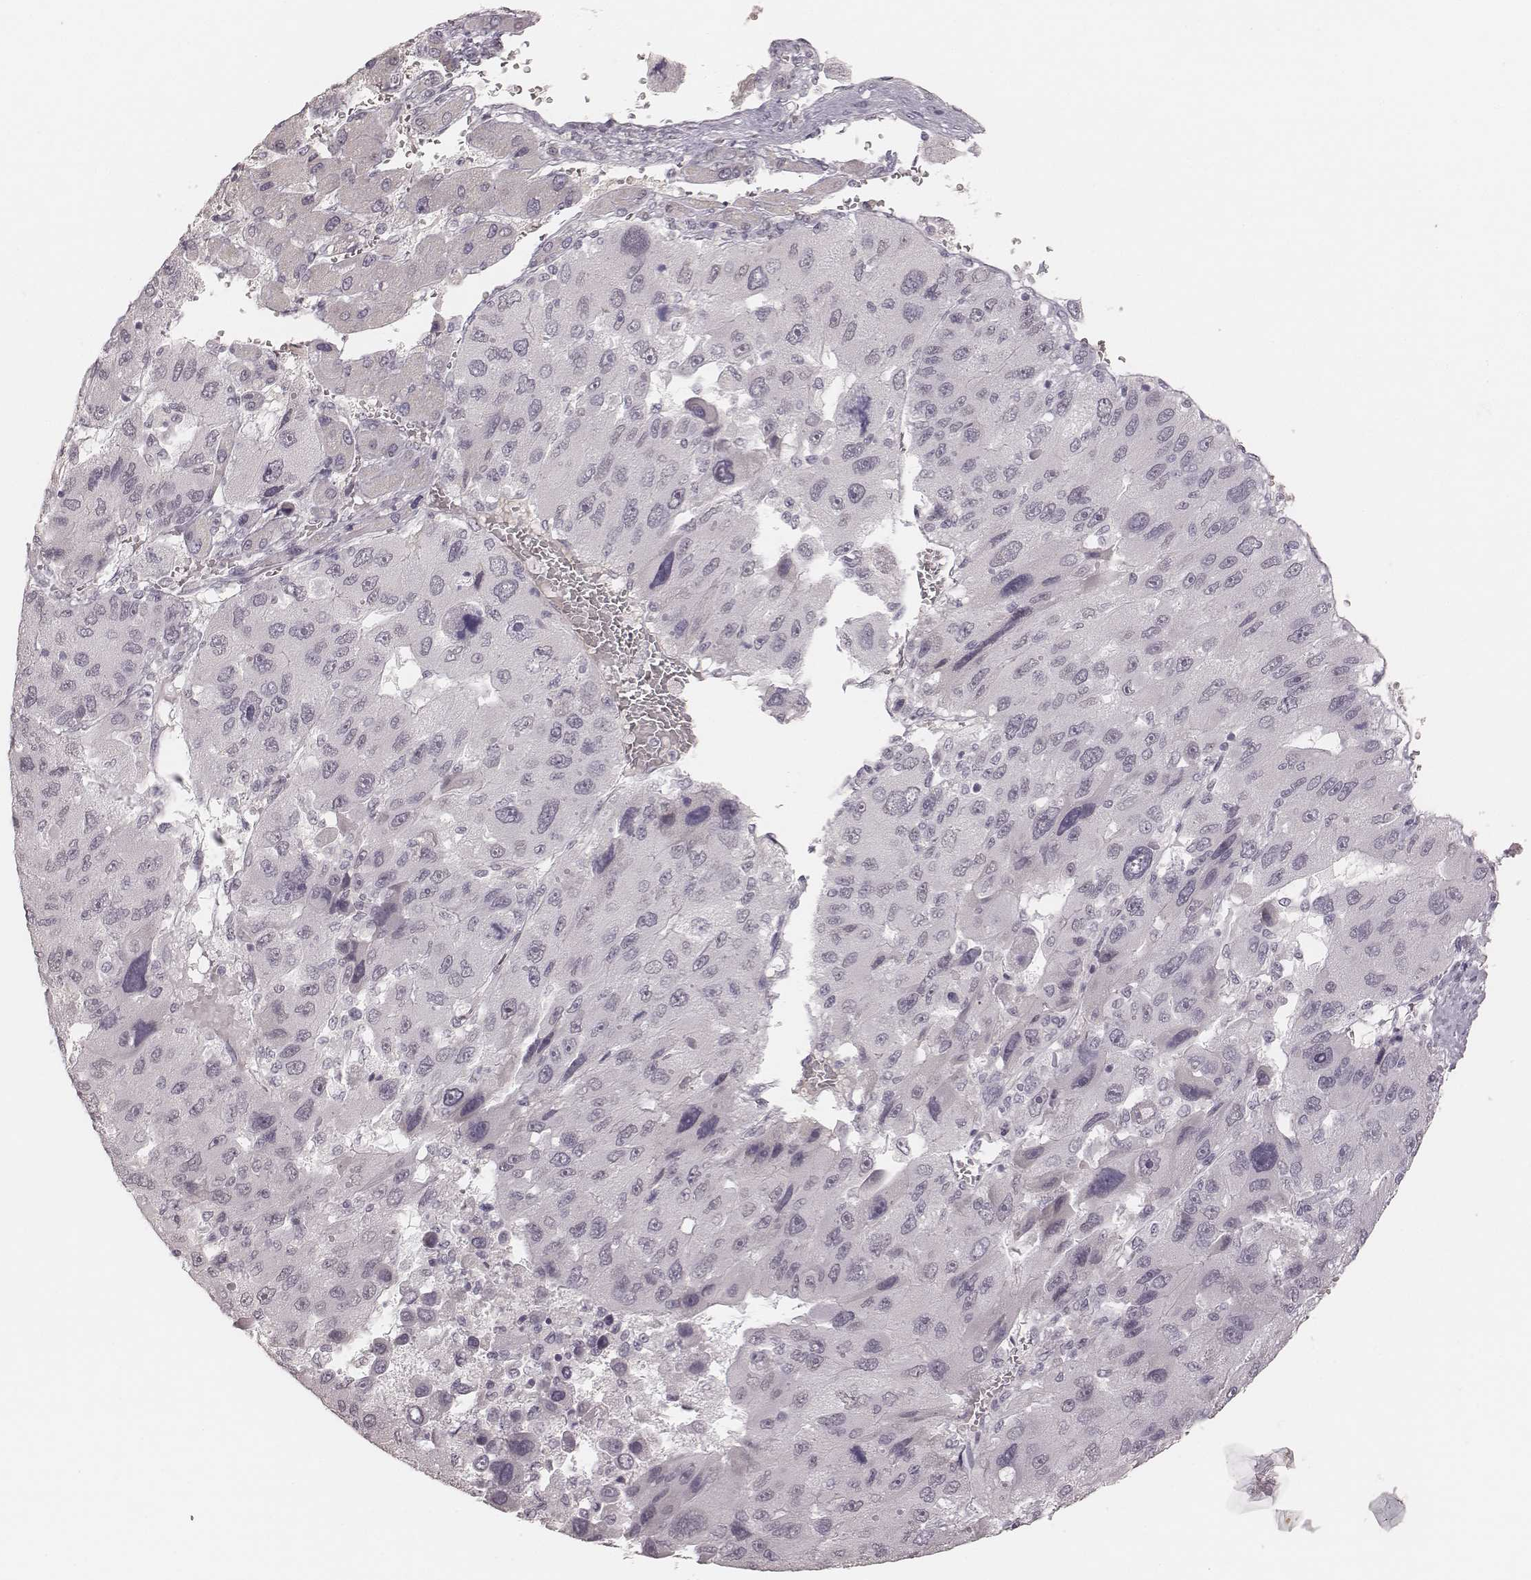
{"staining": {"intensity": "negative", "quantity": "none", "location": "none"}, "tissue": "liver cancer", "cell_type": "Tumor cells", "image_type": "cancer", "snomed": [{"axis": "morphology", "description": "Carcinoma, Hepatocellular, NOS"}, {"axis": "topography", "description": "Liver"}], "caption": "Tumor cells are negative for brown protein staining in liver cancer (hepatocellular carcinoma). (Immunohistochemistry, brightfield microscopy, high magnification).", "gene": "MSX1", "patient": {"sex": "female", "age": 41}}